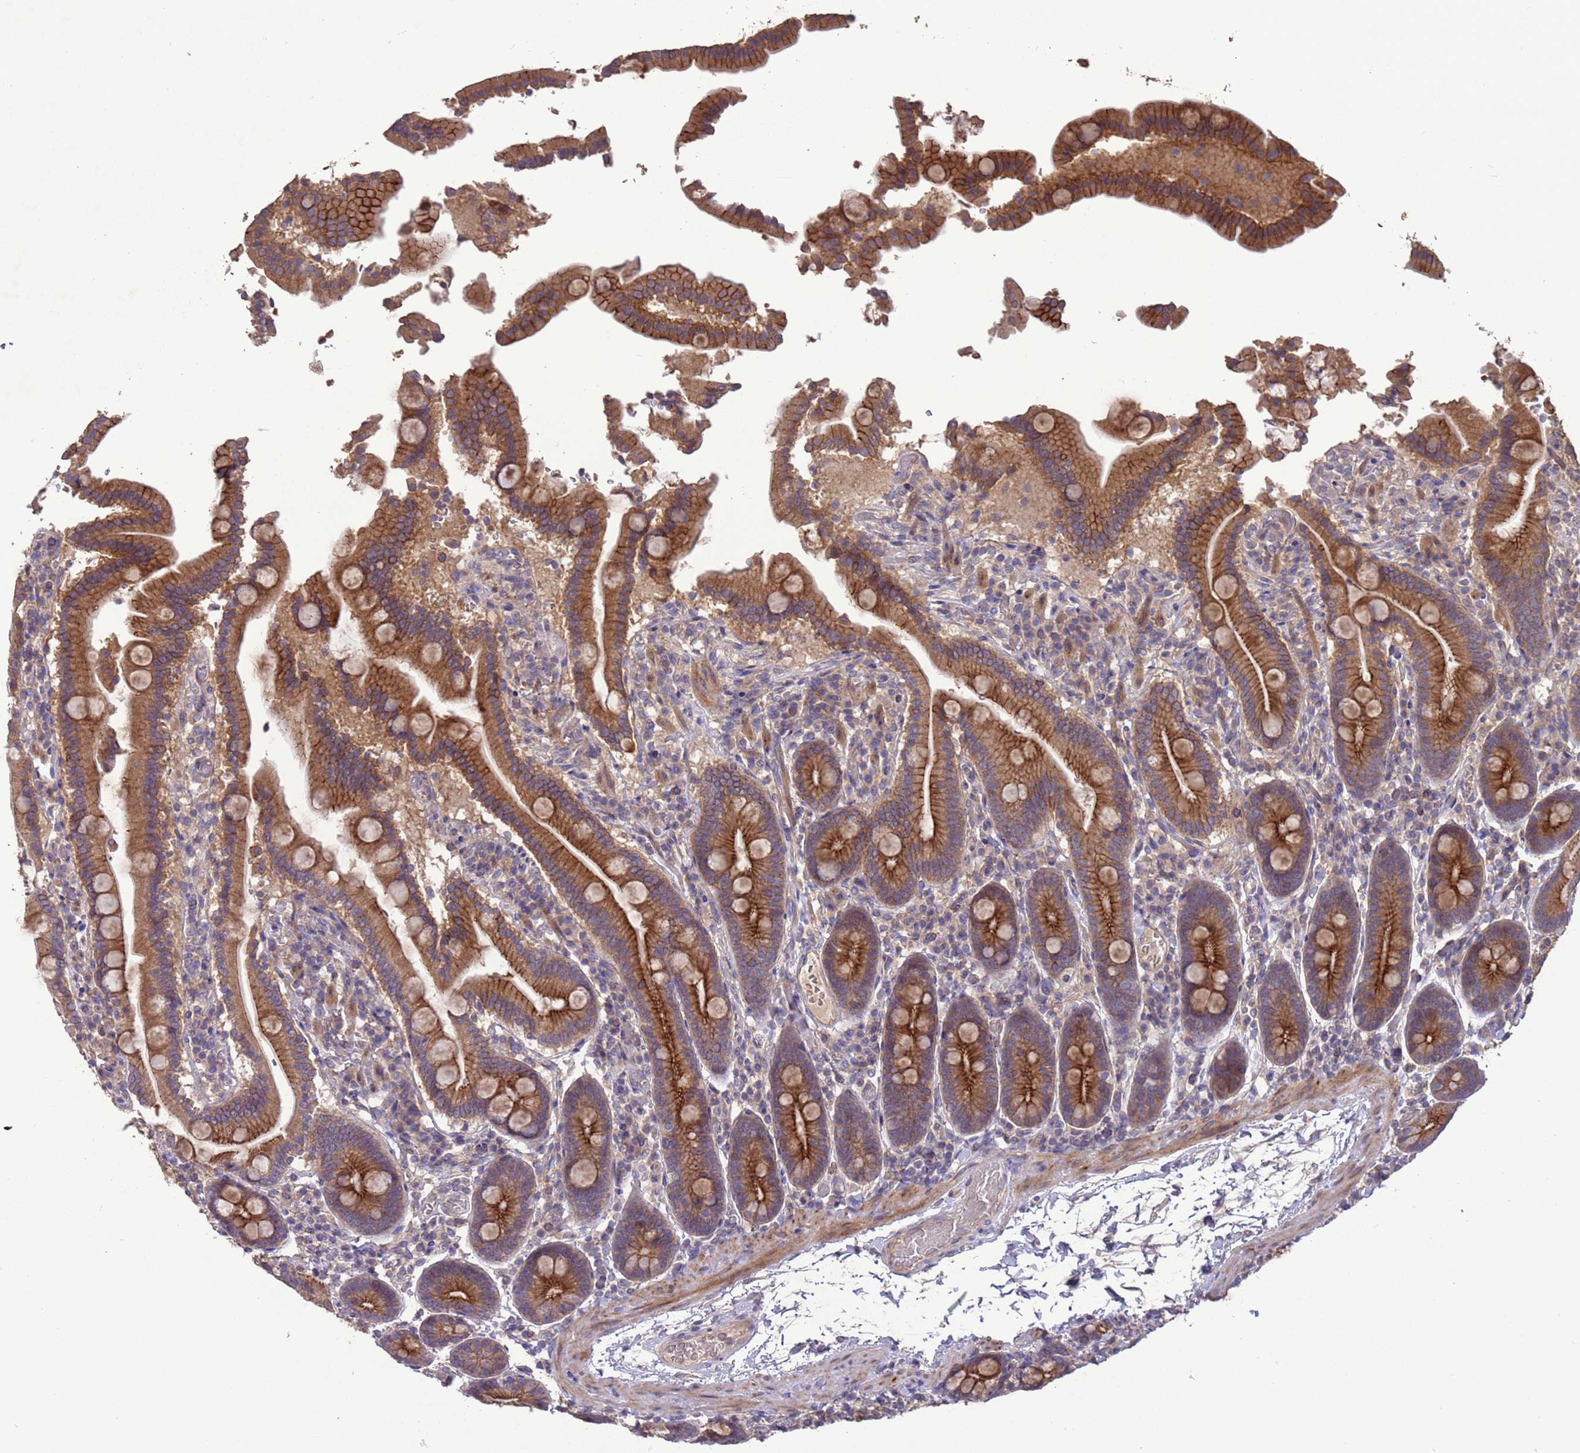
{"staining": {"intensity": "strong", "quantity": ">75%", "location": "cytoplasmic/membranous"}, "tissue": "duodenum", "cell_type": "Glandular cells", "image_type": "normal", "snomed": [{"axis": "morphology", "description": "Normal tissue, NOS"}, {"axis": "topography", "description": "Duodenum"}], "caption": "Immunohistochemistry (DAB (3,3'-diaminobenzidine)) staining of benign duodenum displays strong cytoplasmic/membranous protein staining in about >75% of glandular cells.", "gene": "SLC9B2", "patient": {"sex": "male", "age": 55}}